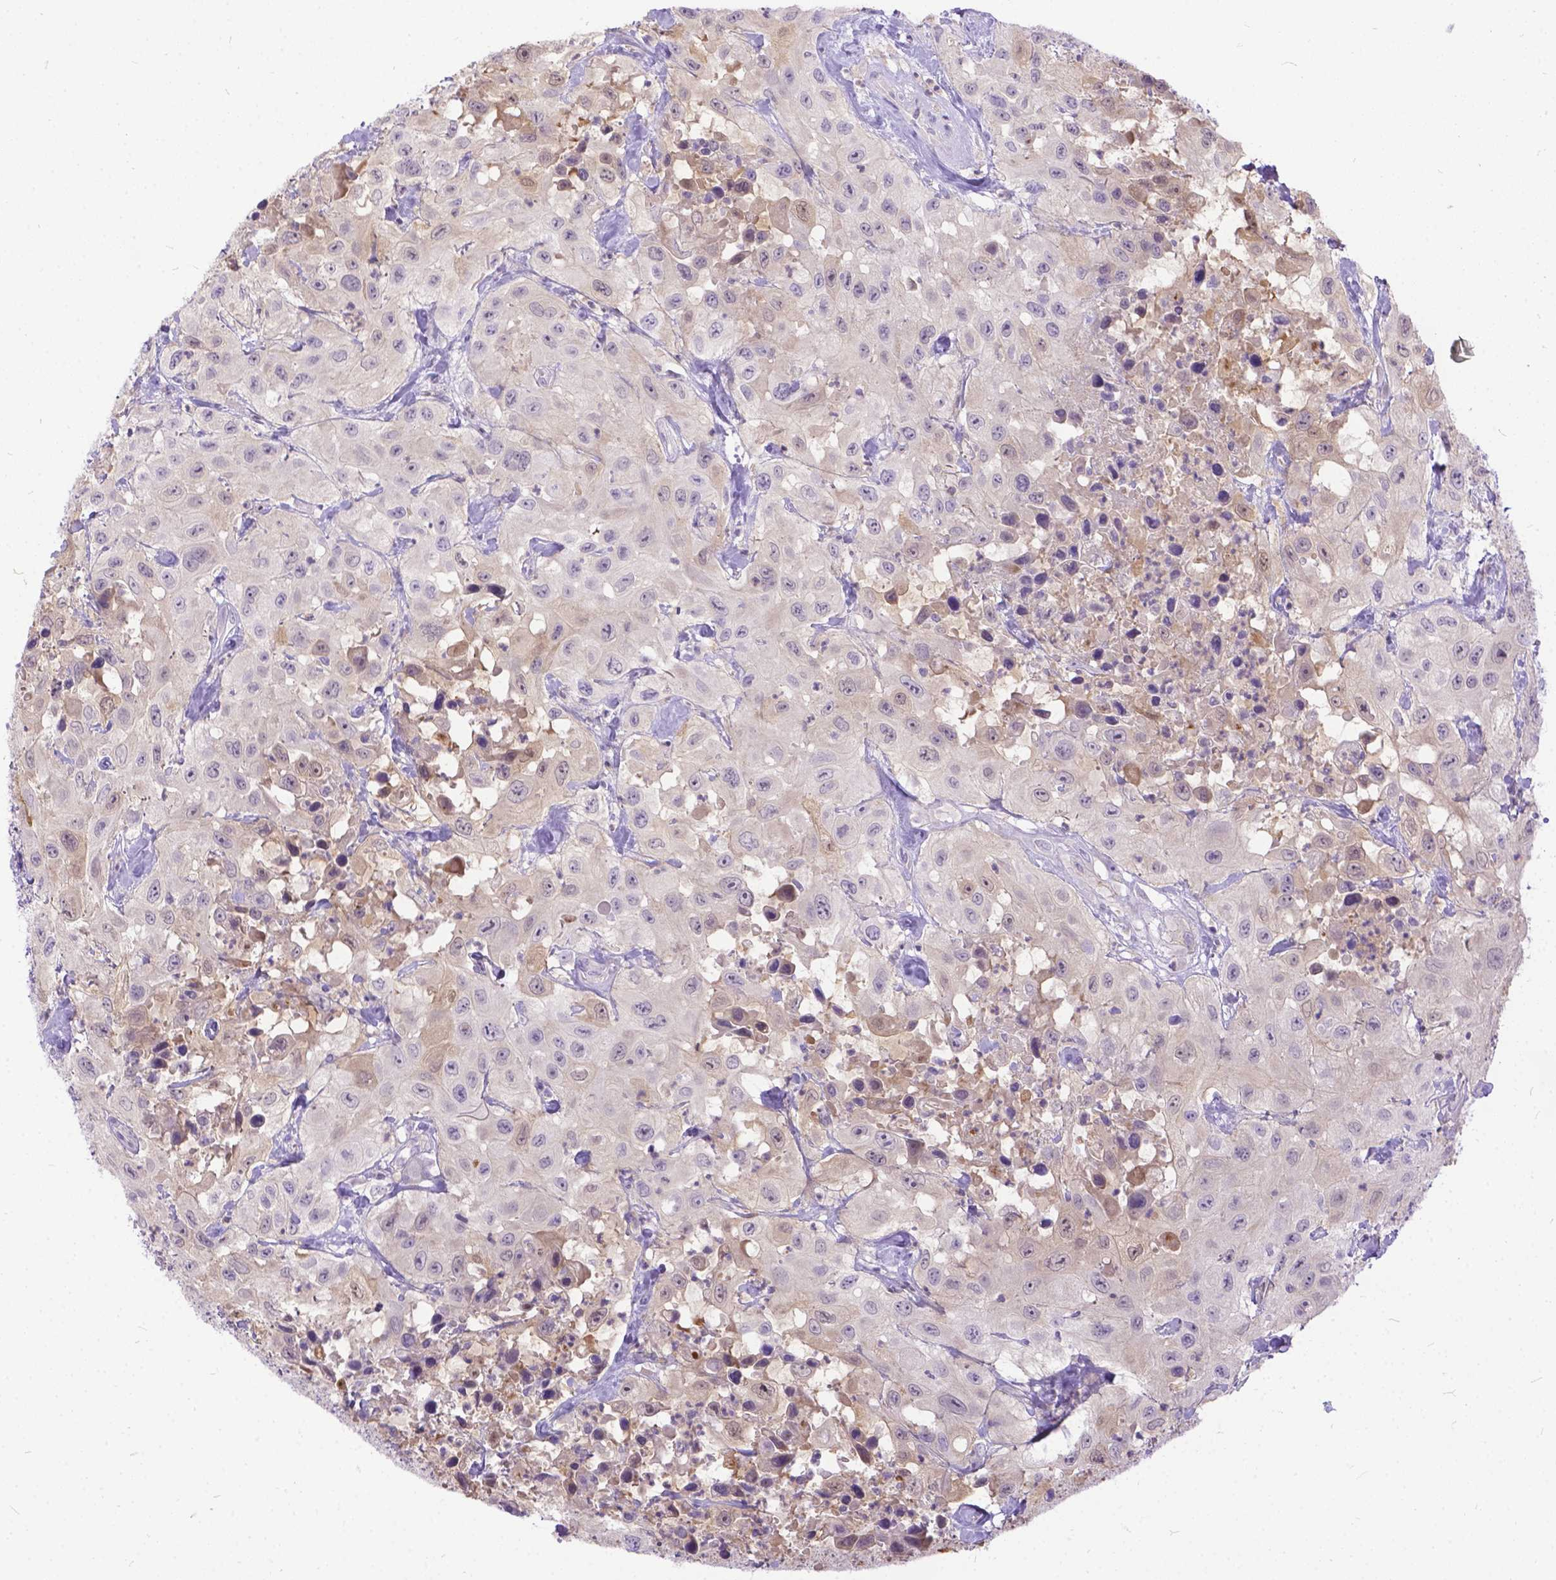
{"staining": {"intensity": "weak", "quantity": "25%-75%", "location": "cytoplasmic/membranous,nuclear"}, "tissue": "urothelial cancer", "cell_type": "Tumor cells", "image_type": "cancer", "snomed": [{"axis": "morphology", "description": "Urothelial carcinoma, High grade"}, {"axis": "topography", "description": "Urinary bladder"}], "caption": "Immunohistochemical staining of human high-grade urothelial carcinoma reveals low levels of weak cytoplasmic/membranous and nuclear protein expression in about 25%-75% of tumor cells. (brown staining indicates protein expression, while blue staining denotes nuclei).", "gene": "TMEM169", "patient": {"sex": "male", "age": 79}}